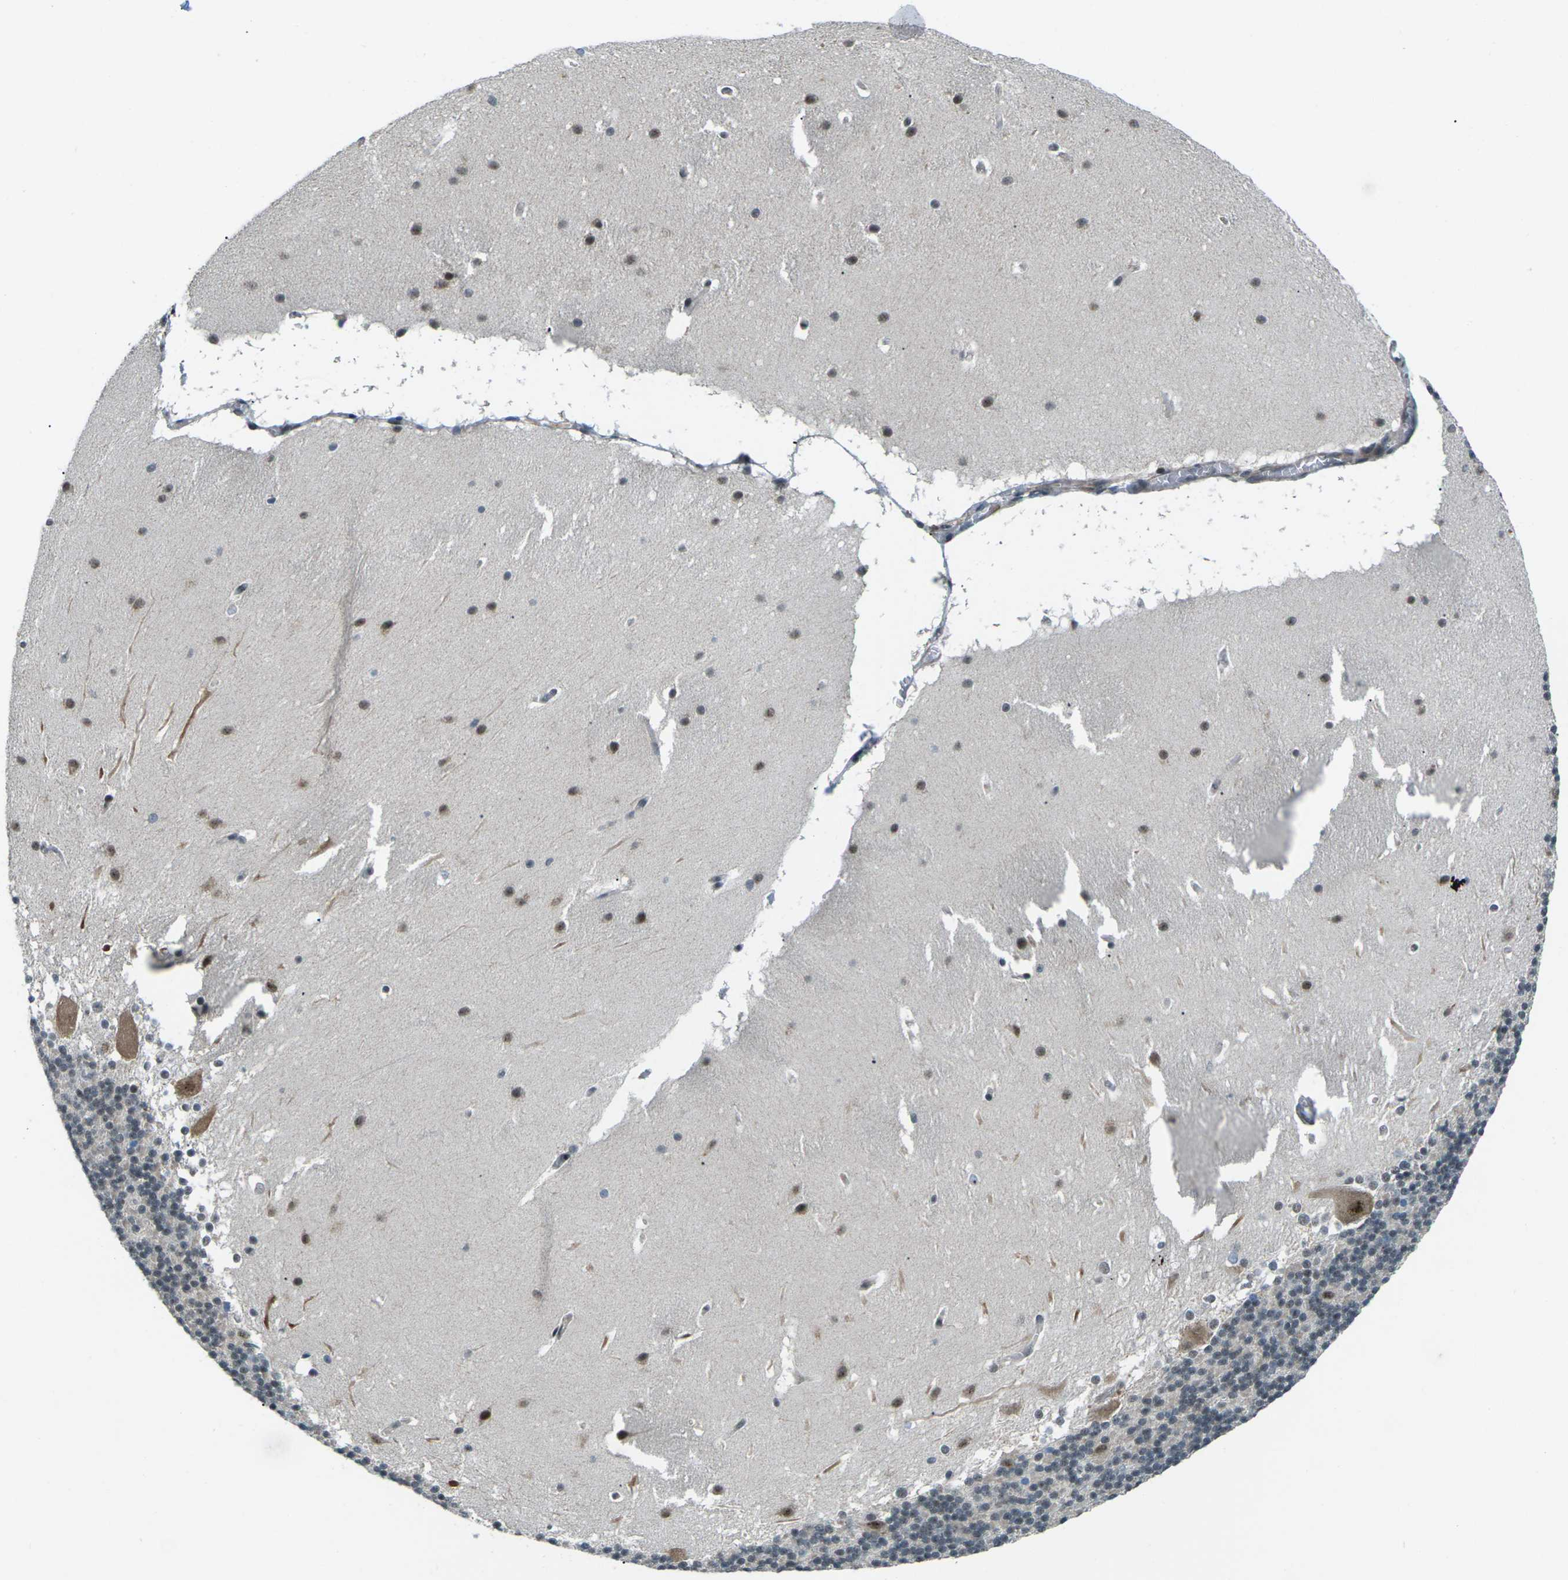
{"staining": {"intensity": "moderate", "quantity": "25%-75%", "location": "nuclear"}, "tissue": "cerebellum", "cell_type": "Cells in granular layer", "image_type": "normal", "snomed": [{"axis": "morphology", "description": "Normal tissue, NOS"}, {"axis": "topography", "description": "Cerebellum"}], "caption": "Cells in granular layer demonstrate medium levels of moderate nuclear staining in about 25%-75% of cells in normal human cerebellum.", "gene": "UBE2S", "patient": {"sex": "female", "age": 19}}